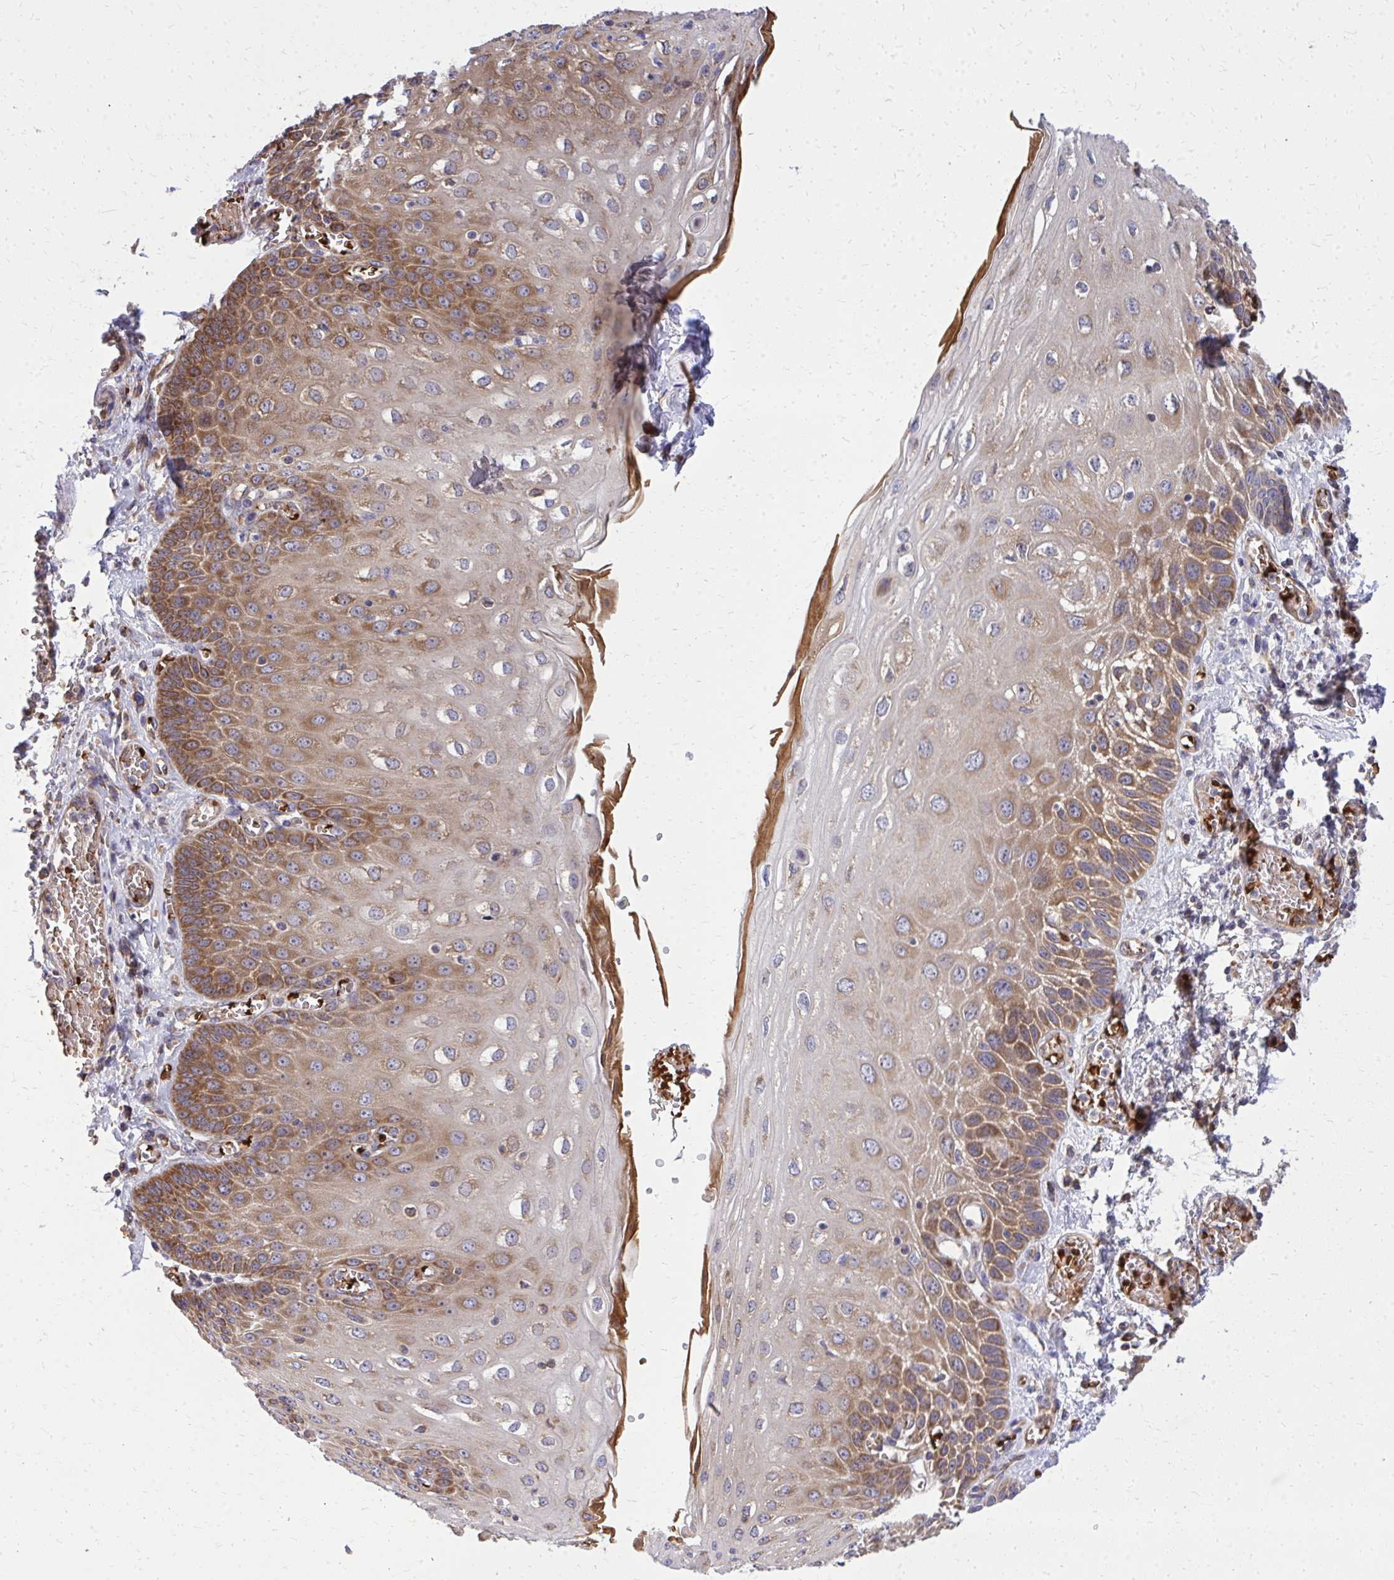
{"staining": {"intensity": "moderate", "quantity": ">75%", "location": "cytoplasmic/membranous"}, "tissue": "esophagus", "cell_type": "Squamous epithelial cells", "image_type": "normal", "snomed": [{"axis": "morphology", "description": "Normal tissue, NOS"}, {"axis": "morphology", "description": "Adenocarcinoma, NOS"}, {"axis": "topography", "description": "Esophagus"}], "caption": "A micrograph showing moderate cytoplasmic/membranous staining in about >75% of squamous epithelial cells in unremarkable esophagus, as visualized by brown immunohistochemical staining.", "gene": "PDK4", "patient": {"sex": "male", "age": 81}}